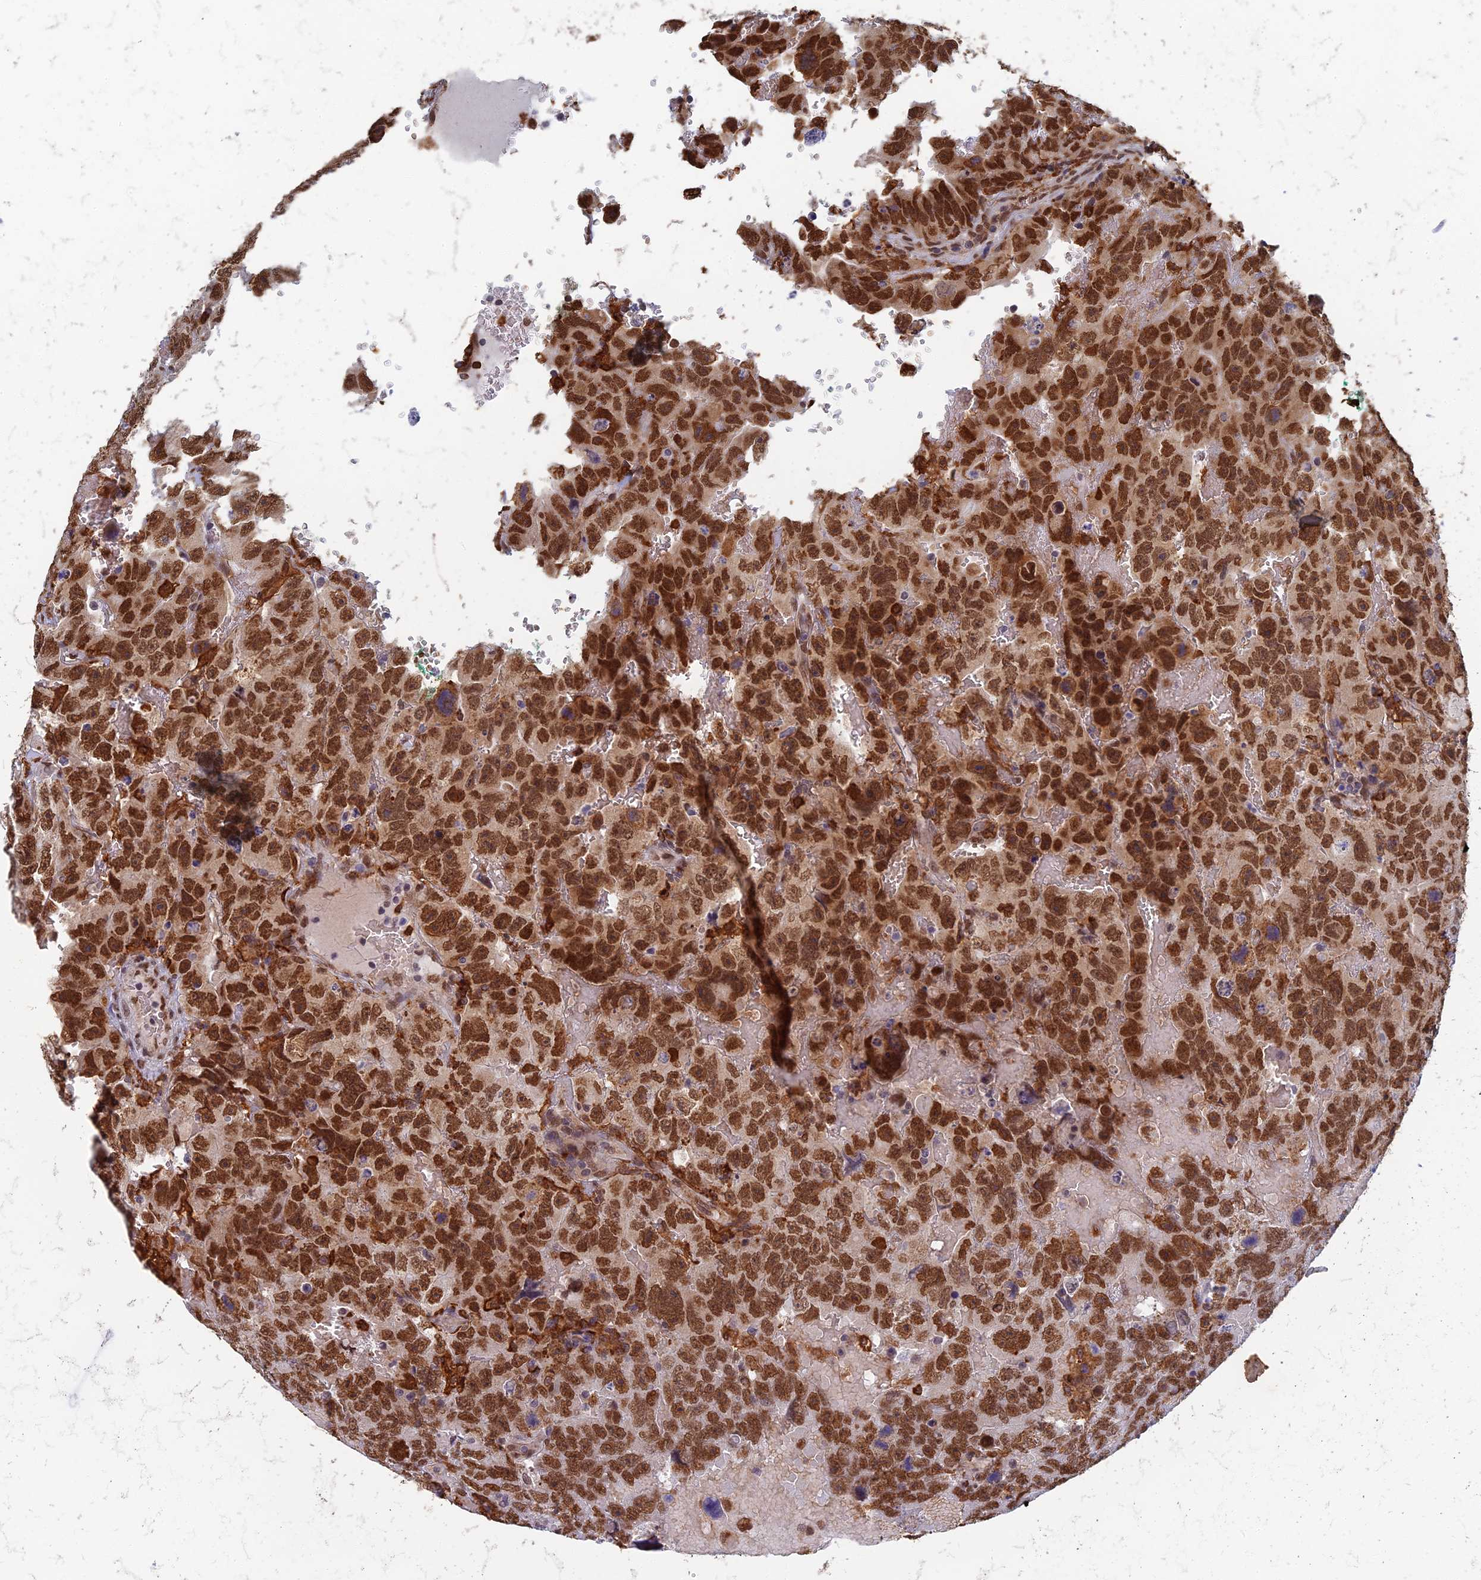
{"staining": {"intensity": "strong", "quantity": ">75%", "location": "nuclear"}, "tissue": "testis cancer", "cell_type": "Tumor cells", "image_type": "cancer", "snomed": [{"axis": "morphology", "description": "Carcinoma, Embryonal, NOS"}, {"axis": "topography", "description": "Testis"}], "caption": "This image reveals IHC staining of human testis cancer (embryonal carcinoma), with high strong nuclear expression in approximately >75% of tumor cells.", "gene": "GPATCH1", "patient": {"sex": "male", "age": 45}}